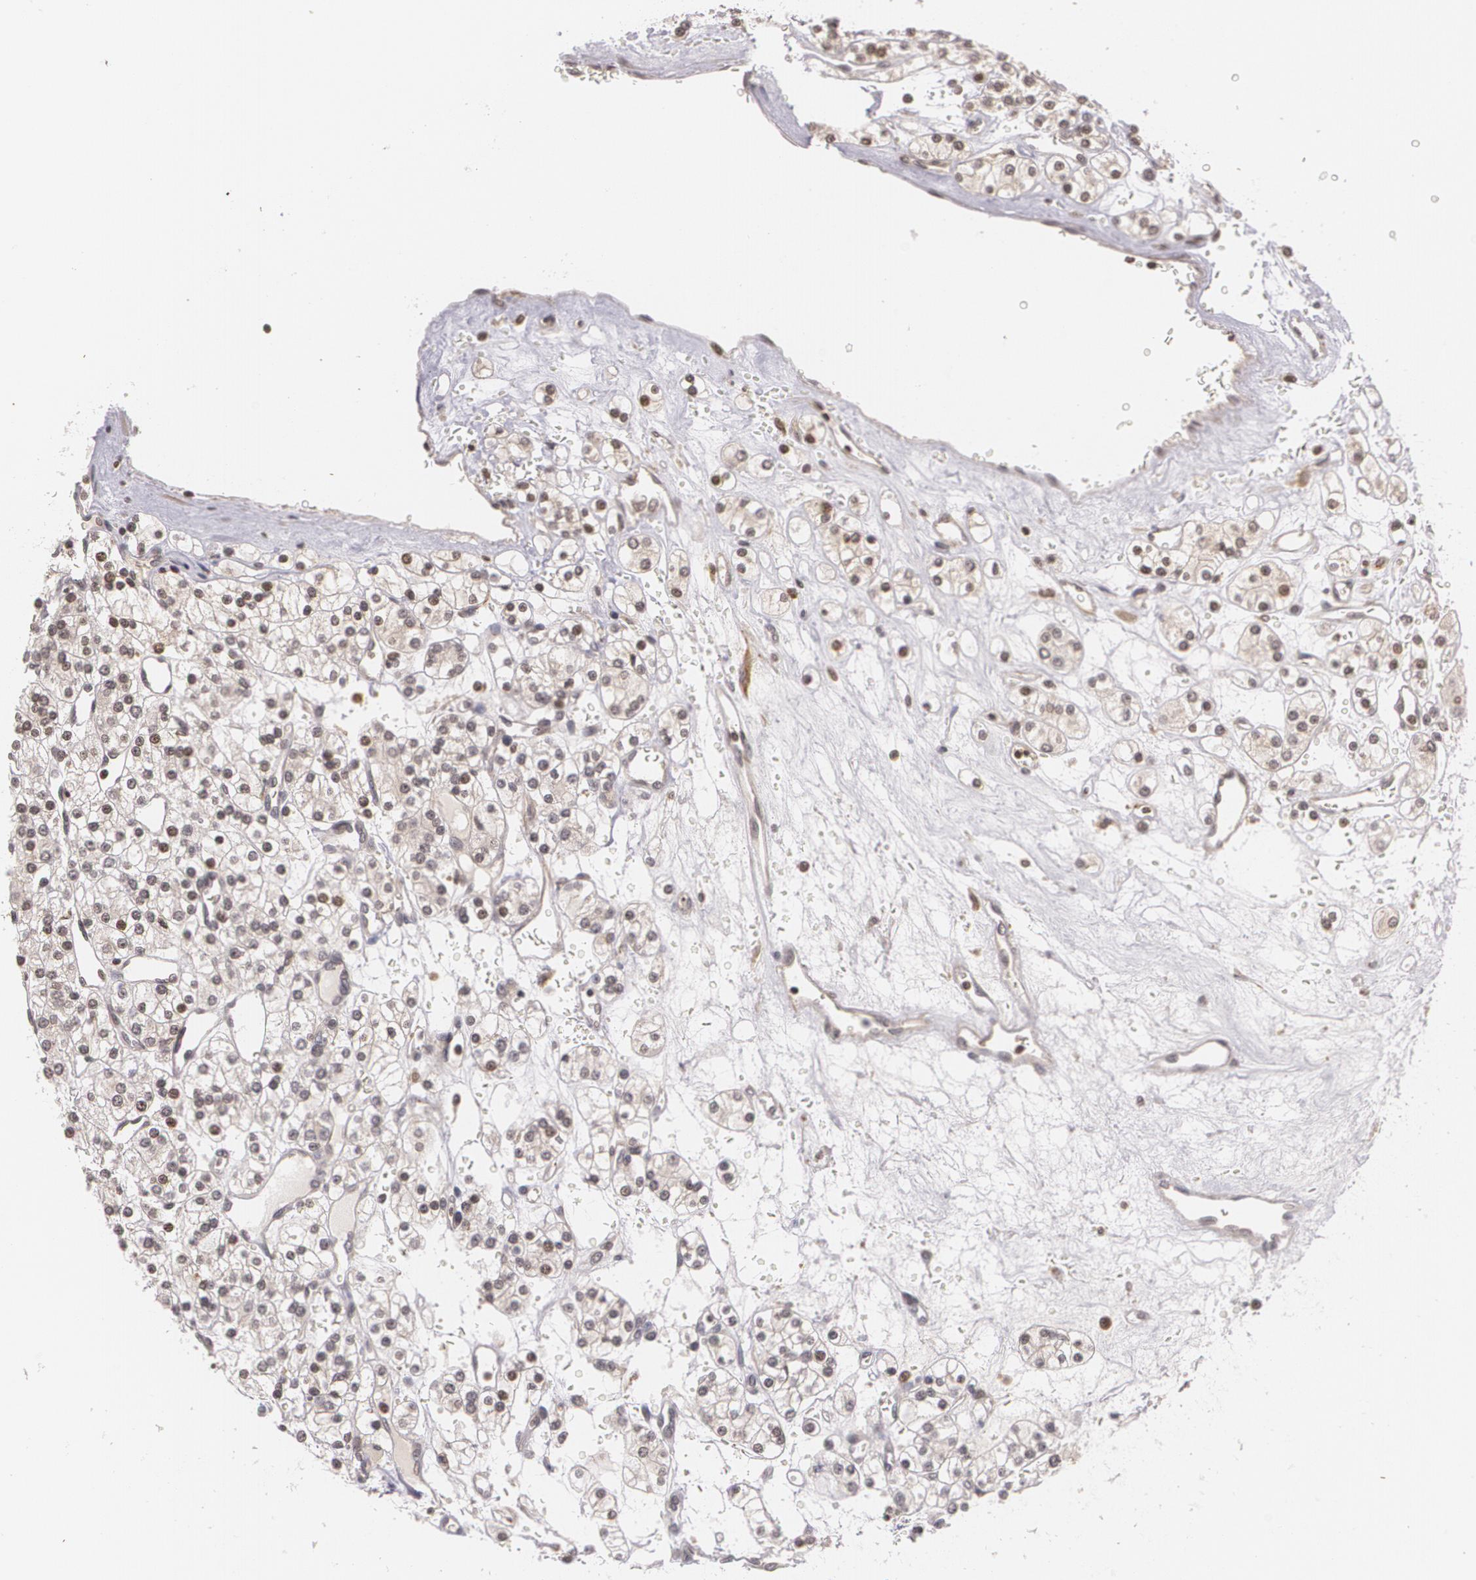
{"staining": {"intensity": "weak", "quantity": "25%-75%", "location": "nuclear"}, "tissue": "renal cancer", "cell_type": "Tumor cells", "image_type": "cancer", "snomed": [{"axis": "morphology", "description": "Adenocarcinoma, NOS"}, {"axis": "topography", "description": "Kidney"}], "caption": "The image reveals a brown stain indicating the presence of a protein in the nuclear of tumor cells in adenocarcinoma (renal).", "gene": "VAV3", "patient": {"sex": "female", "age": 62}}